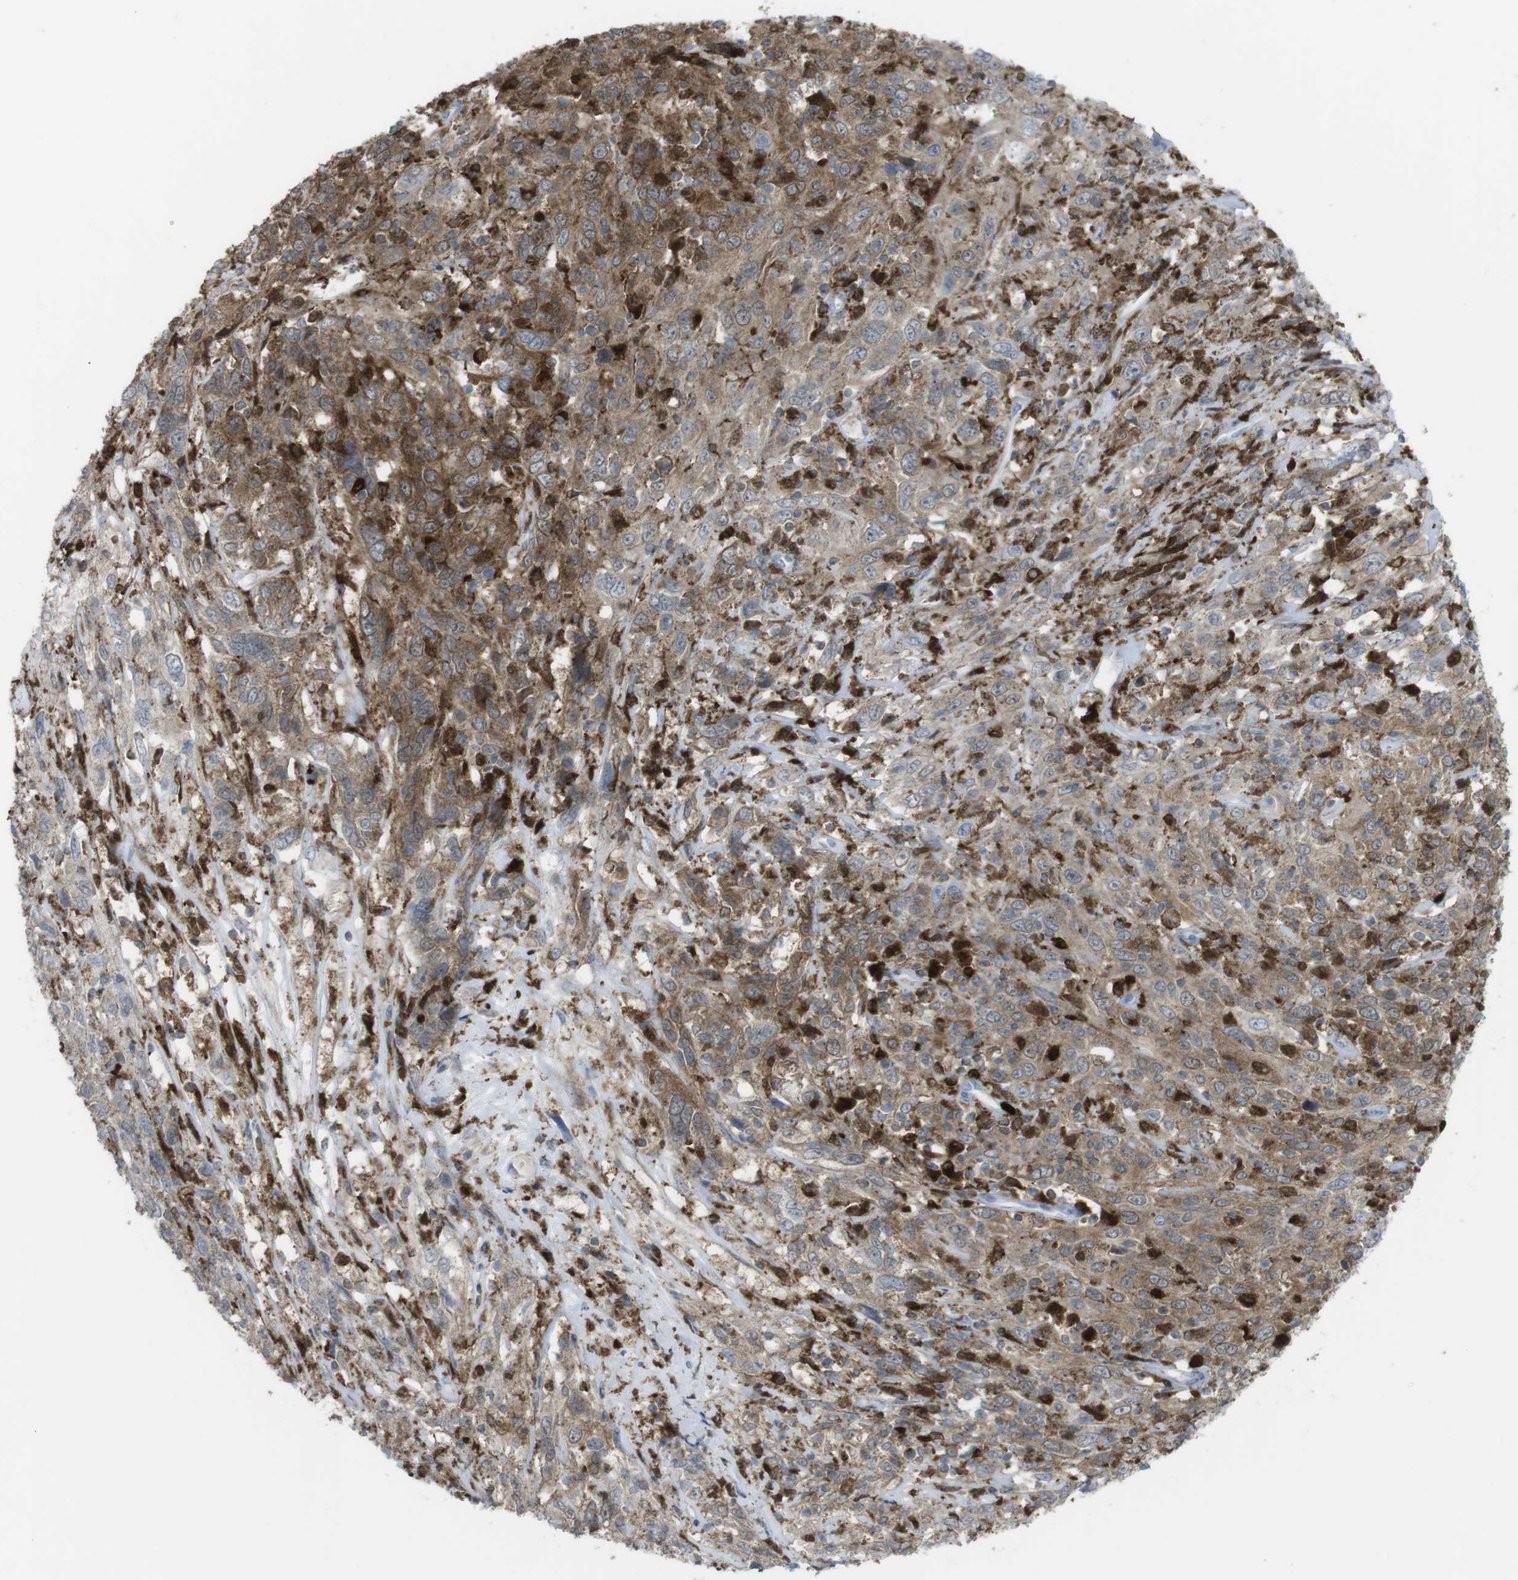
{"staining": {"intensity": "moderate", "quantity": ">75%", "location": "cytoplasmic/membranous"}, "tissue": "cervical cancer", "cell_type": "Tumor cells", "image_type": "cancer", "snomed": [{"axis": "morphology", "description": "Squamous cell carcinoma, NOS"}, {"axis": "topography", "description": "Cervix"}], "caption": "Moderate cytoplasmic/membranous staining is identified in approximately >75% of tumor cells in cervical cancer. (Brightfield microscopy of DAB IHC at high magnification).", "gene": "PRKCD", "patient": {"sex": "female", "age": 46}}